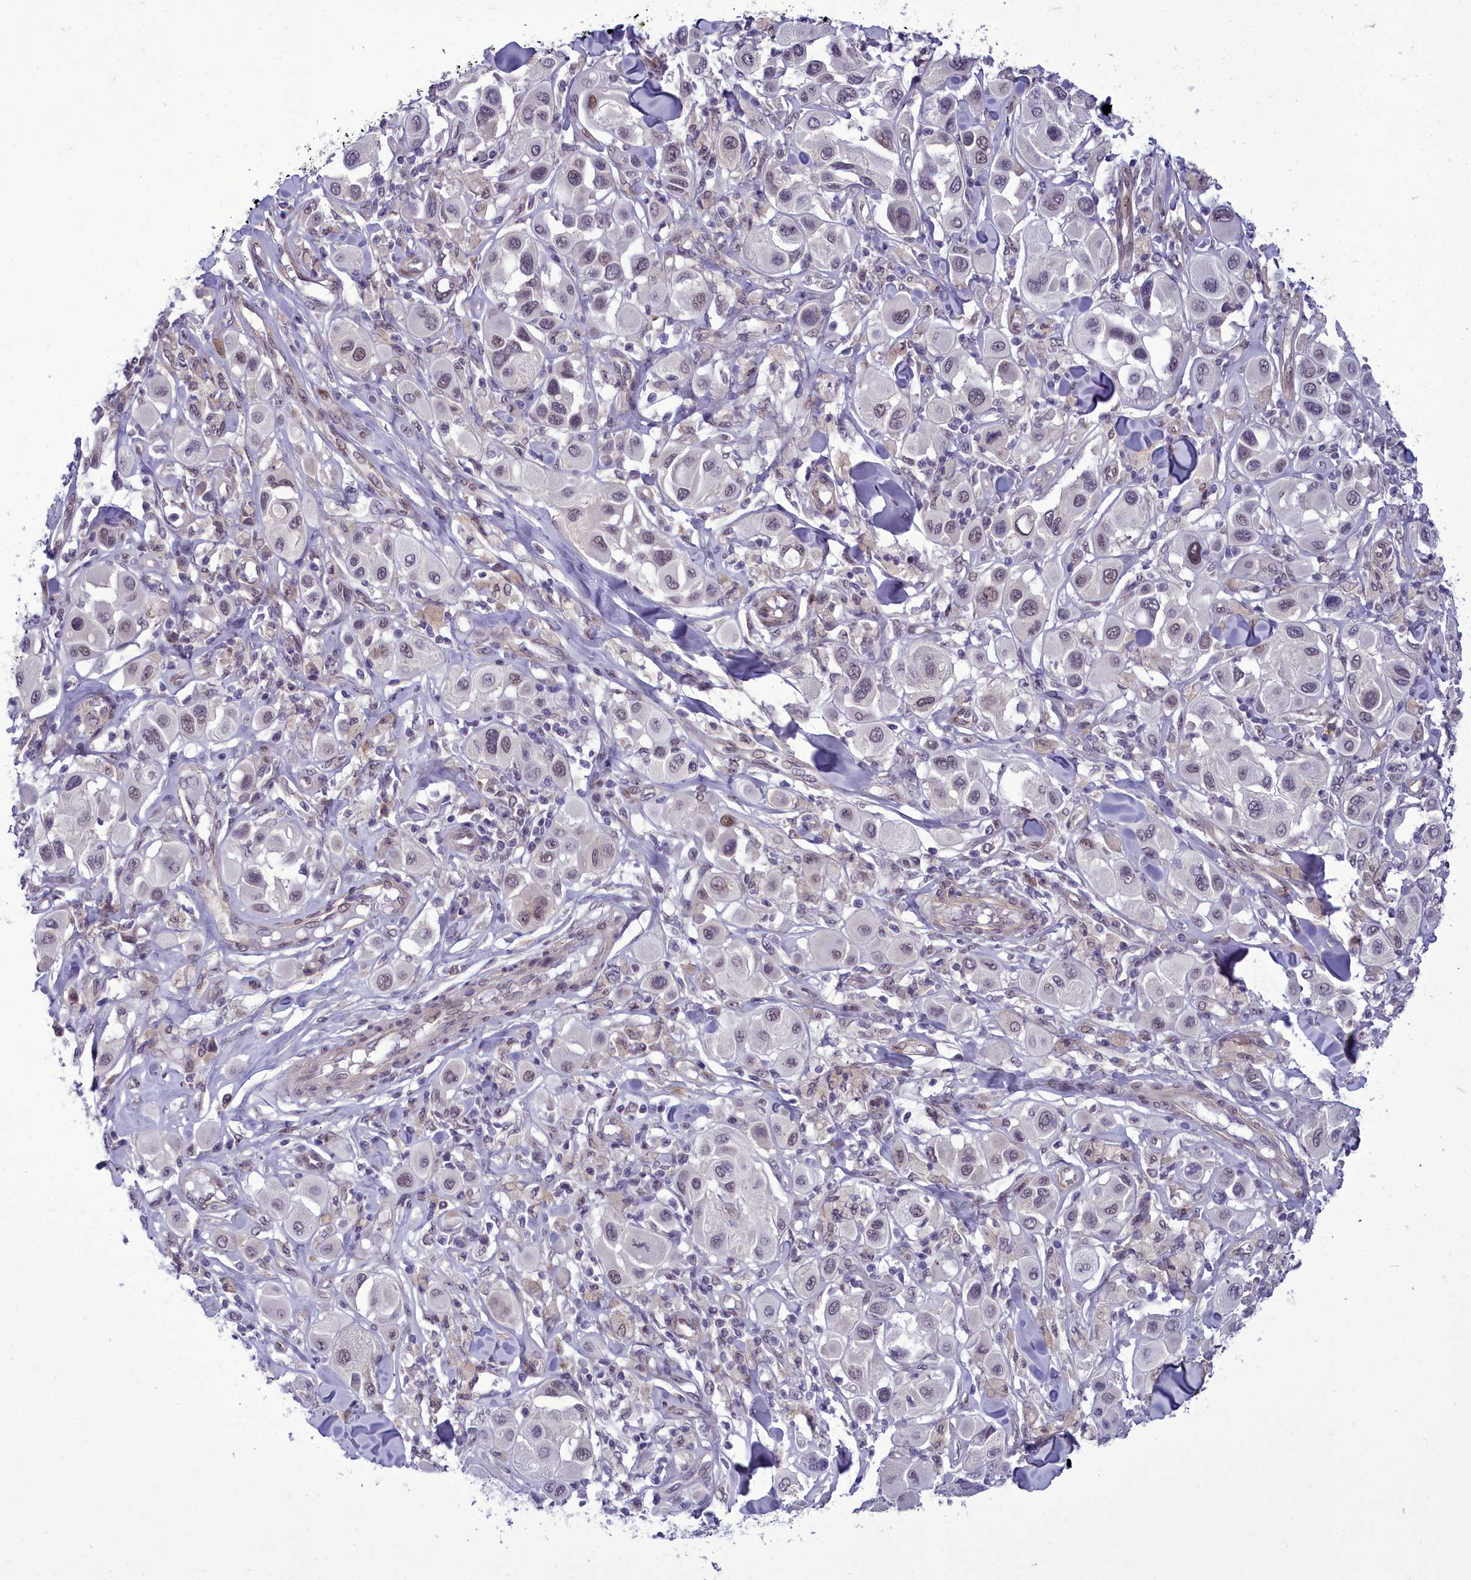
{"staining": {"intensity": "moderate", "quantity": "<25%", "location": "nuclear"}, "tissue": "melanoma", "cell_type": "Tumor cells", "image_type": "cancer", "snomed": [{"axis": "morphology", "description": "Malignant melanoma, Metastatic site"}, {"axis": "topography", "description": "Skin"}], "caption": "IHC histopathology image of malignant melanoma (metastatic site) stained for a protein (brown), which reveals low levels of moderate nuclear expression in about <25% of tumor cells.", "gene": "CEACAM19", "patient": {"sex": "male", "age": 41}}